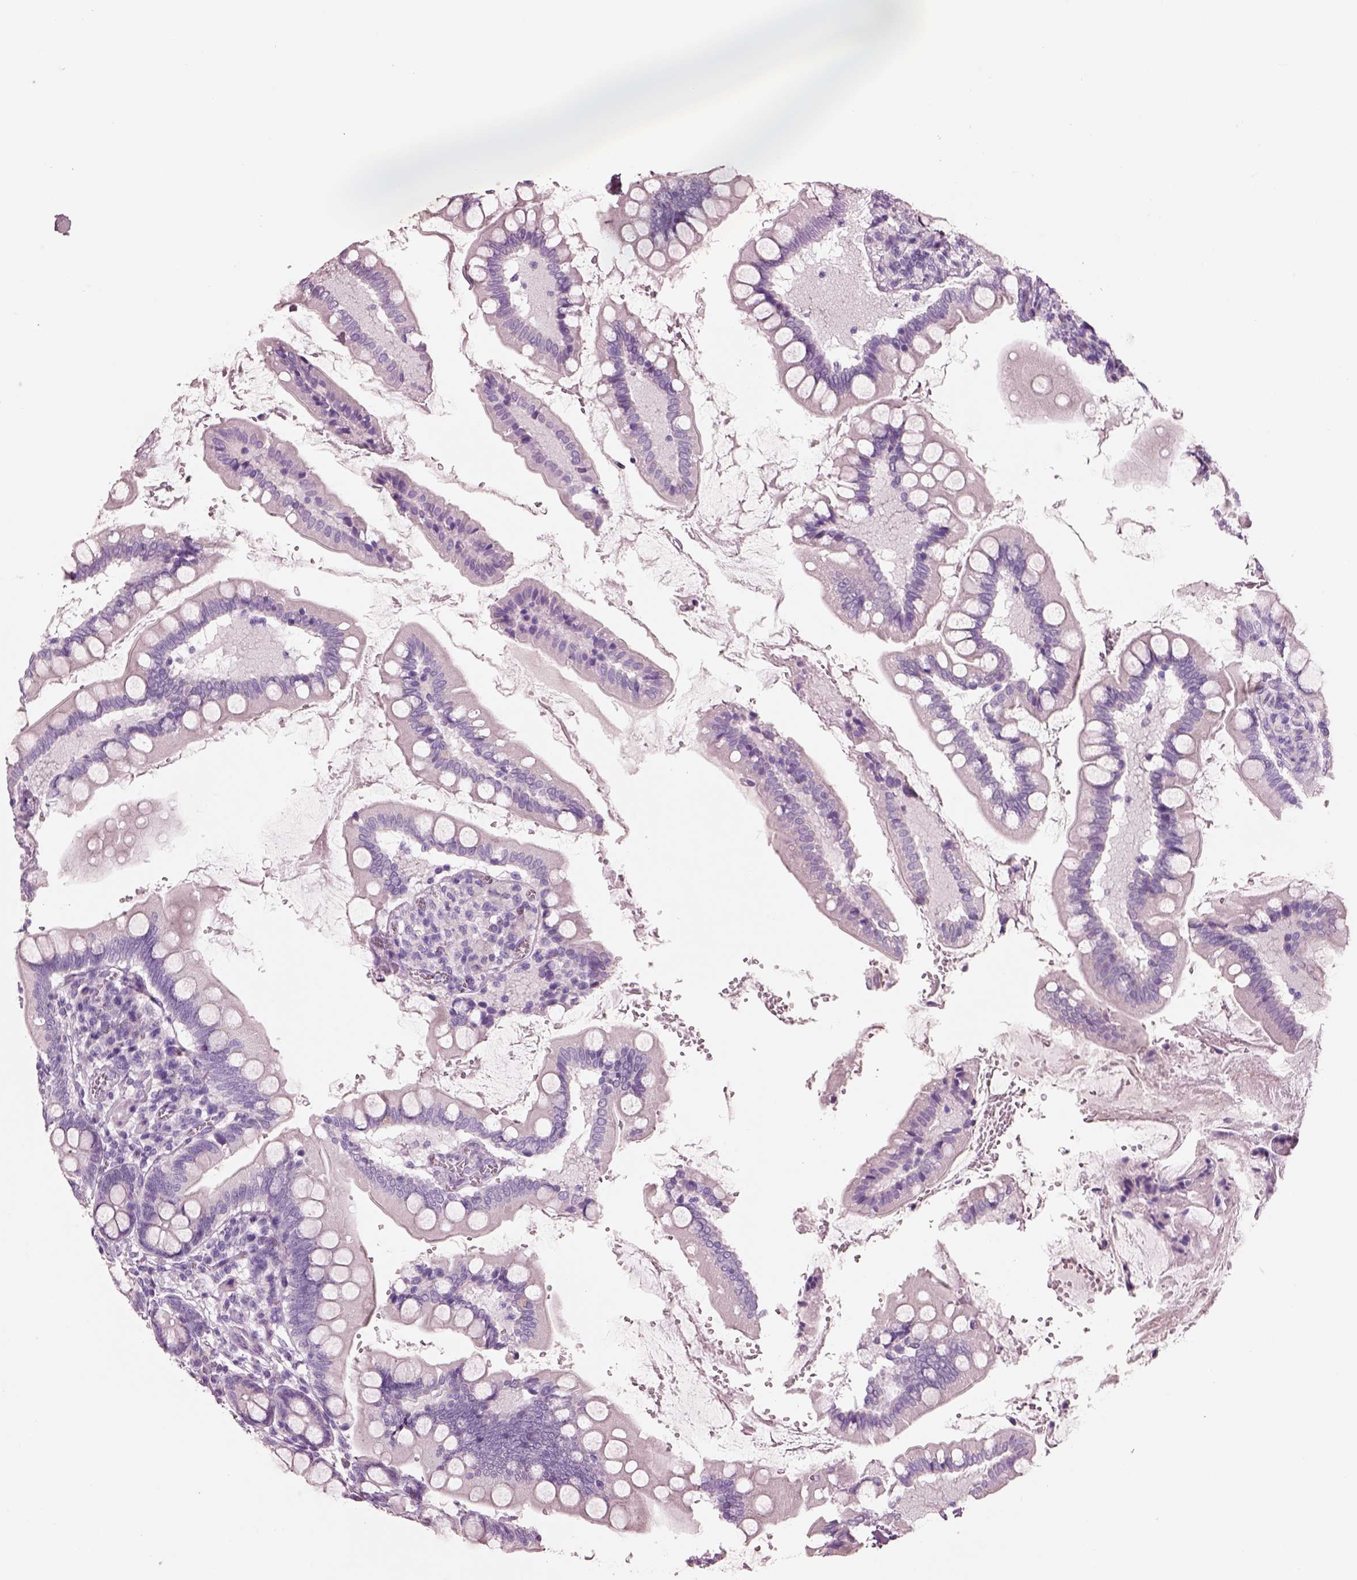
{"staining": {"intensity": "negative", "quantity": "none", "location": "none"}, "tissue": "small intestine", "cell_type": "Glandular cells", "image_type": "normal", "snomed": [{"axis": "morphology", "description": "Normal tissue, NOS"}, {"axis": "topography", "description": "Small intestine"}], "caption": "Photomicrograph shows no protein expression in glandular cells of benign small intestine. (Brightfield microscopy of DAB immunohistochemistry (IHC) at high magnification).", "gene": "PNOC", "patient": {"sex": "female", "age": 56}}